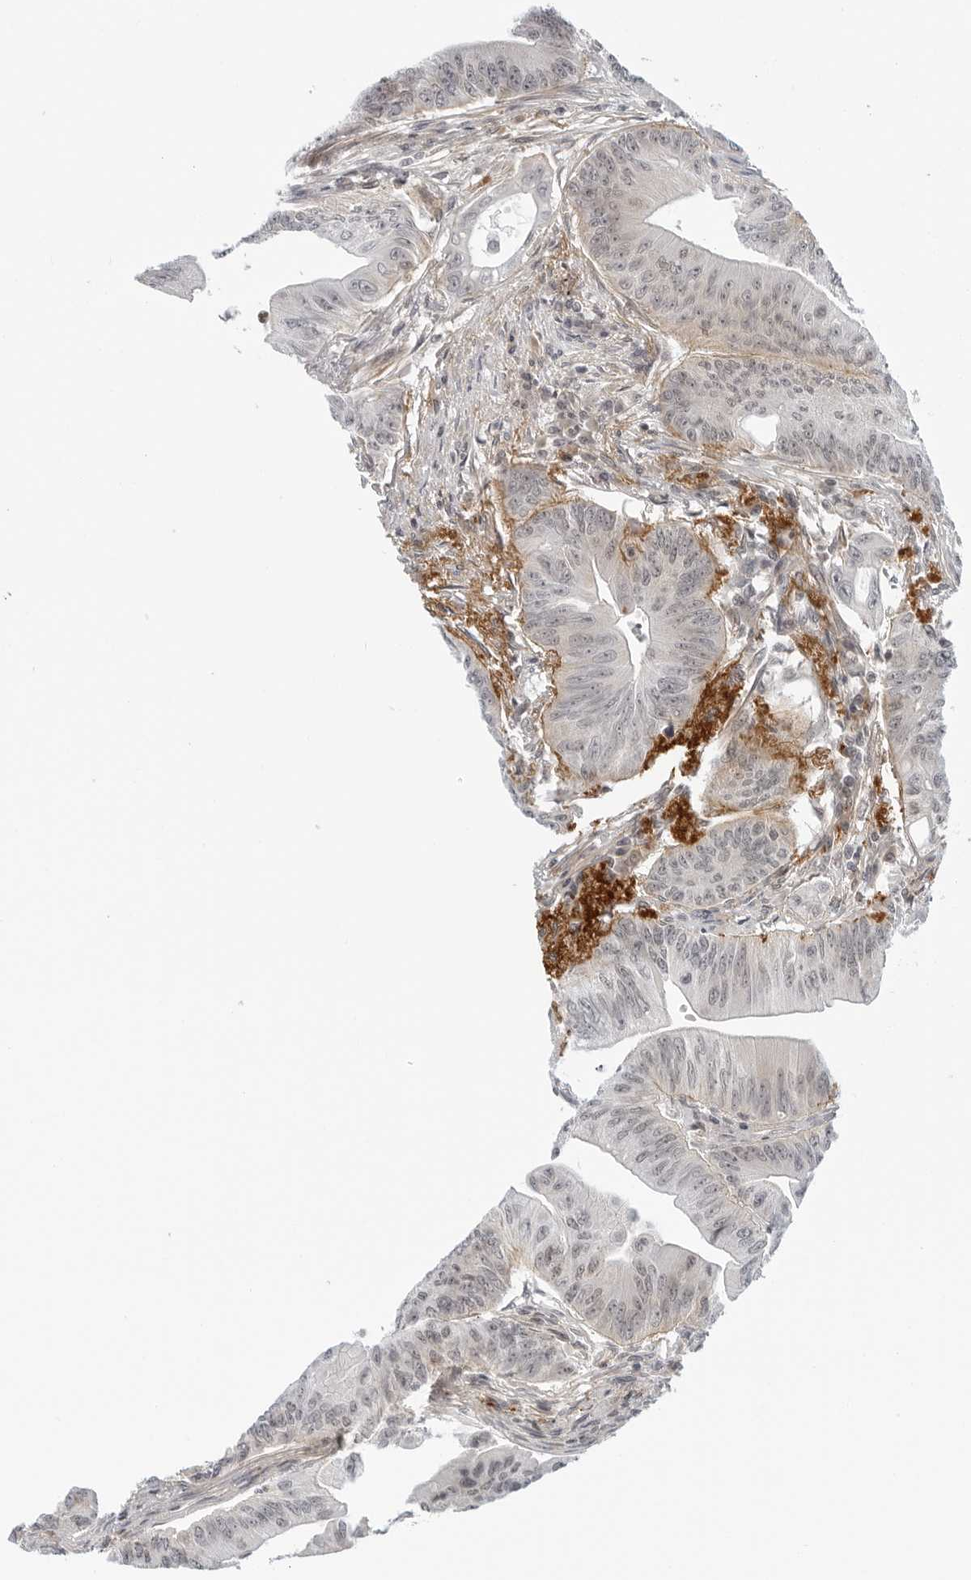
{"staining": {"intensity": "negative", "quantity": "none", "location": "none"}, "tissue": "colorectal cancer", "cell_type": "Tumor cells", "image_type": "cancer", "snomed": [{"axis": "morphology", "description": "Adenoma, NOS"}, {"axis": "morphology", "description": "Adenocarcinoma, NOS"}, {"axis": "topography", "description": "Colon"}], "caption": "Protein analysis of colorectal cancer demonstrates no significant expression in tumor cells. (DAB immunohistochemistry with hematoxylin counter stain).", "gene": "SUGCT", "patient": {"sex": "male", "age": 79}}